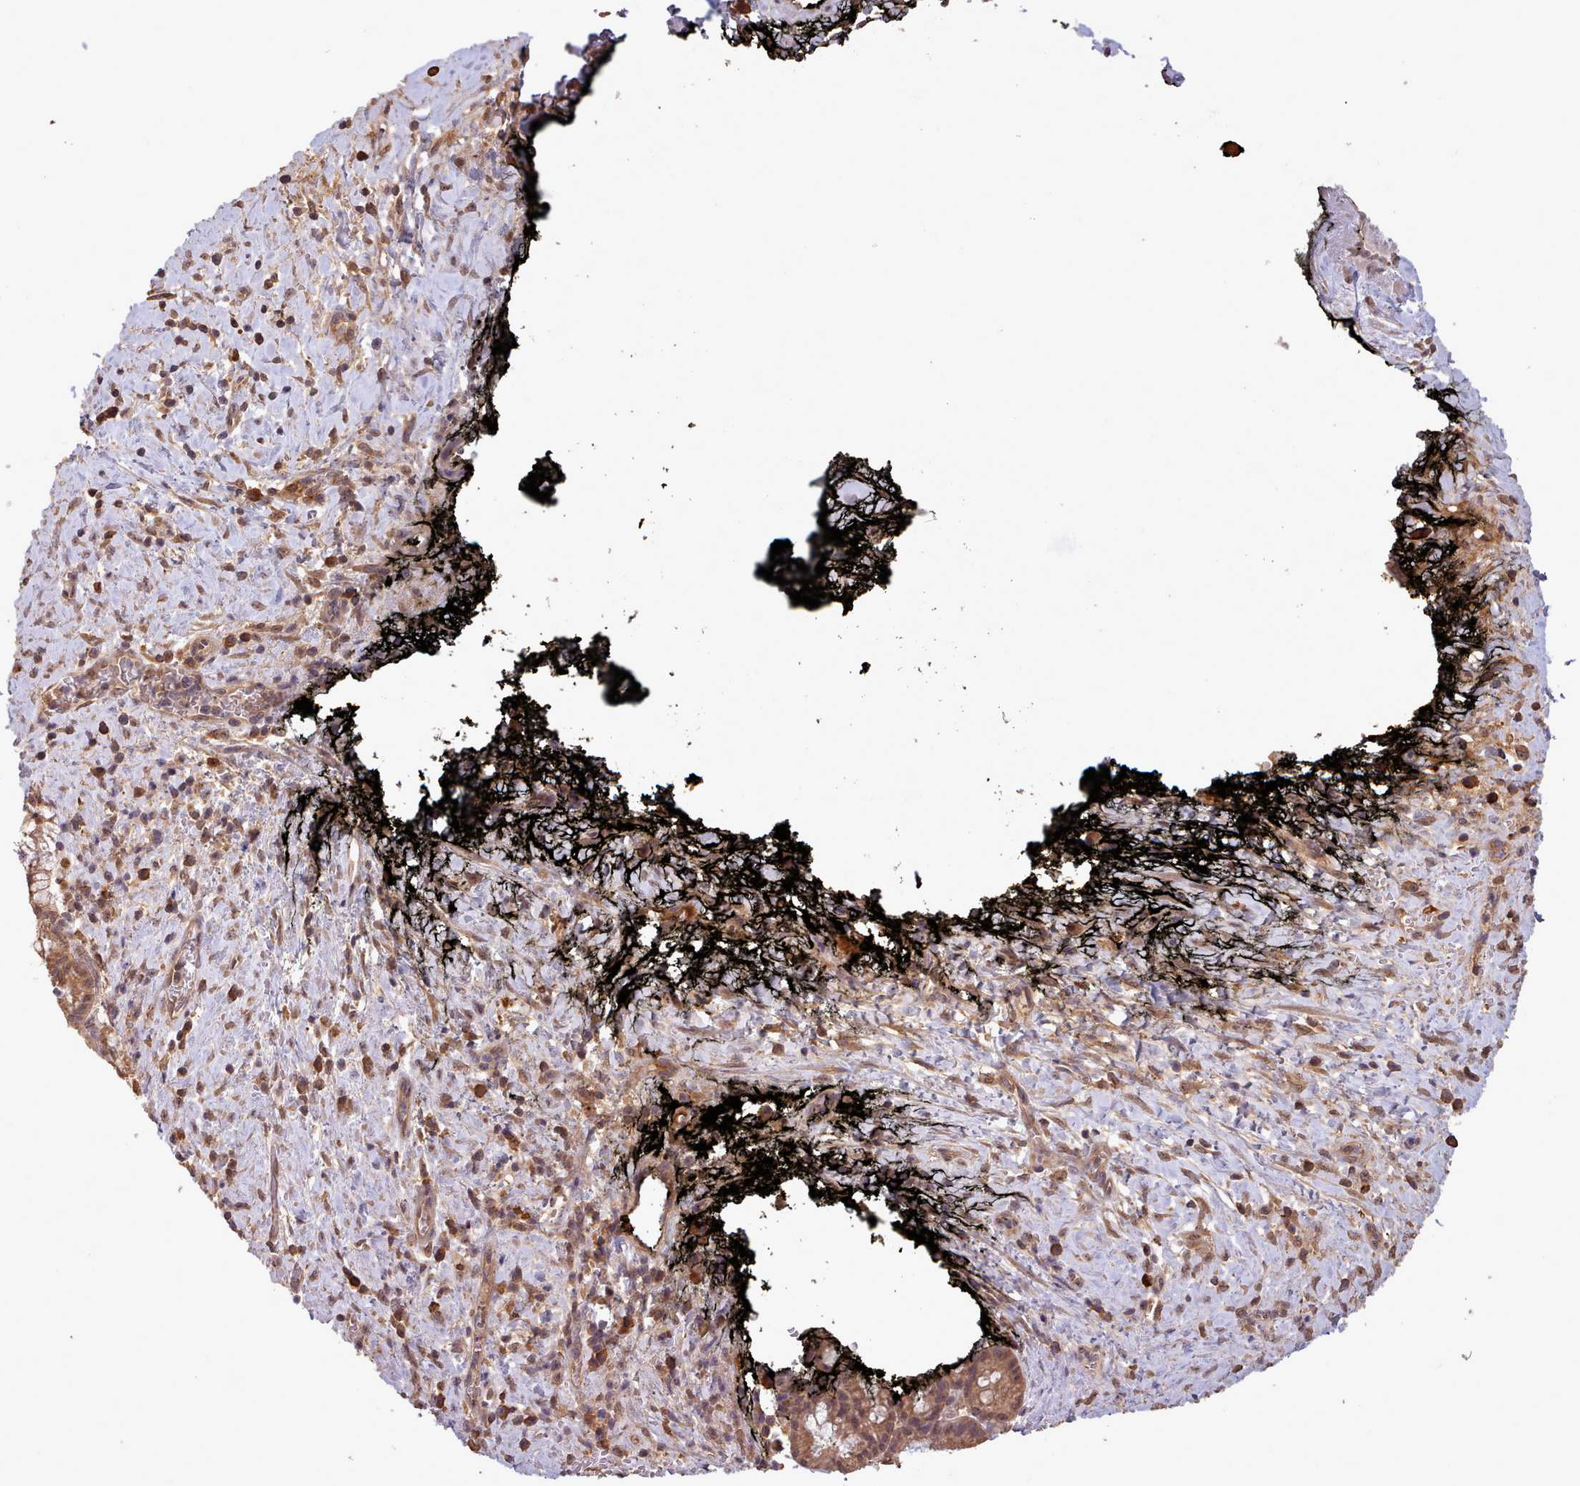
{"staining": {"intensity": "moderate", "quantity": ">75%", "location": "cytoplasmic/membranous"}, "tissue": "pancreatic cancer", "cell_type": "Tumor cells", "image_type": "cancer", "snomed": [{"axis": "morphology", "description": "Adenocarcinoma, NOS"}, {"axis": "topography", "description": "Pancreas"}], "caption": "High-power microscopy captured an IHC histopathology image of pancreatic cancer (adenocarcinoma), revealing moderate cytoplasmic/membranous expression in approximately >75% of tumor cells.", "gene": "PIP4P1", "patient": {"sex": "male", "age": 72}}